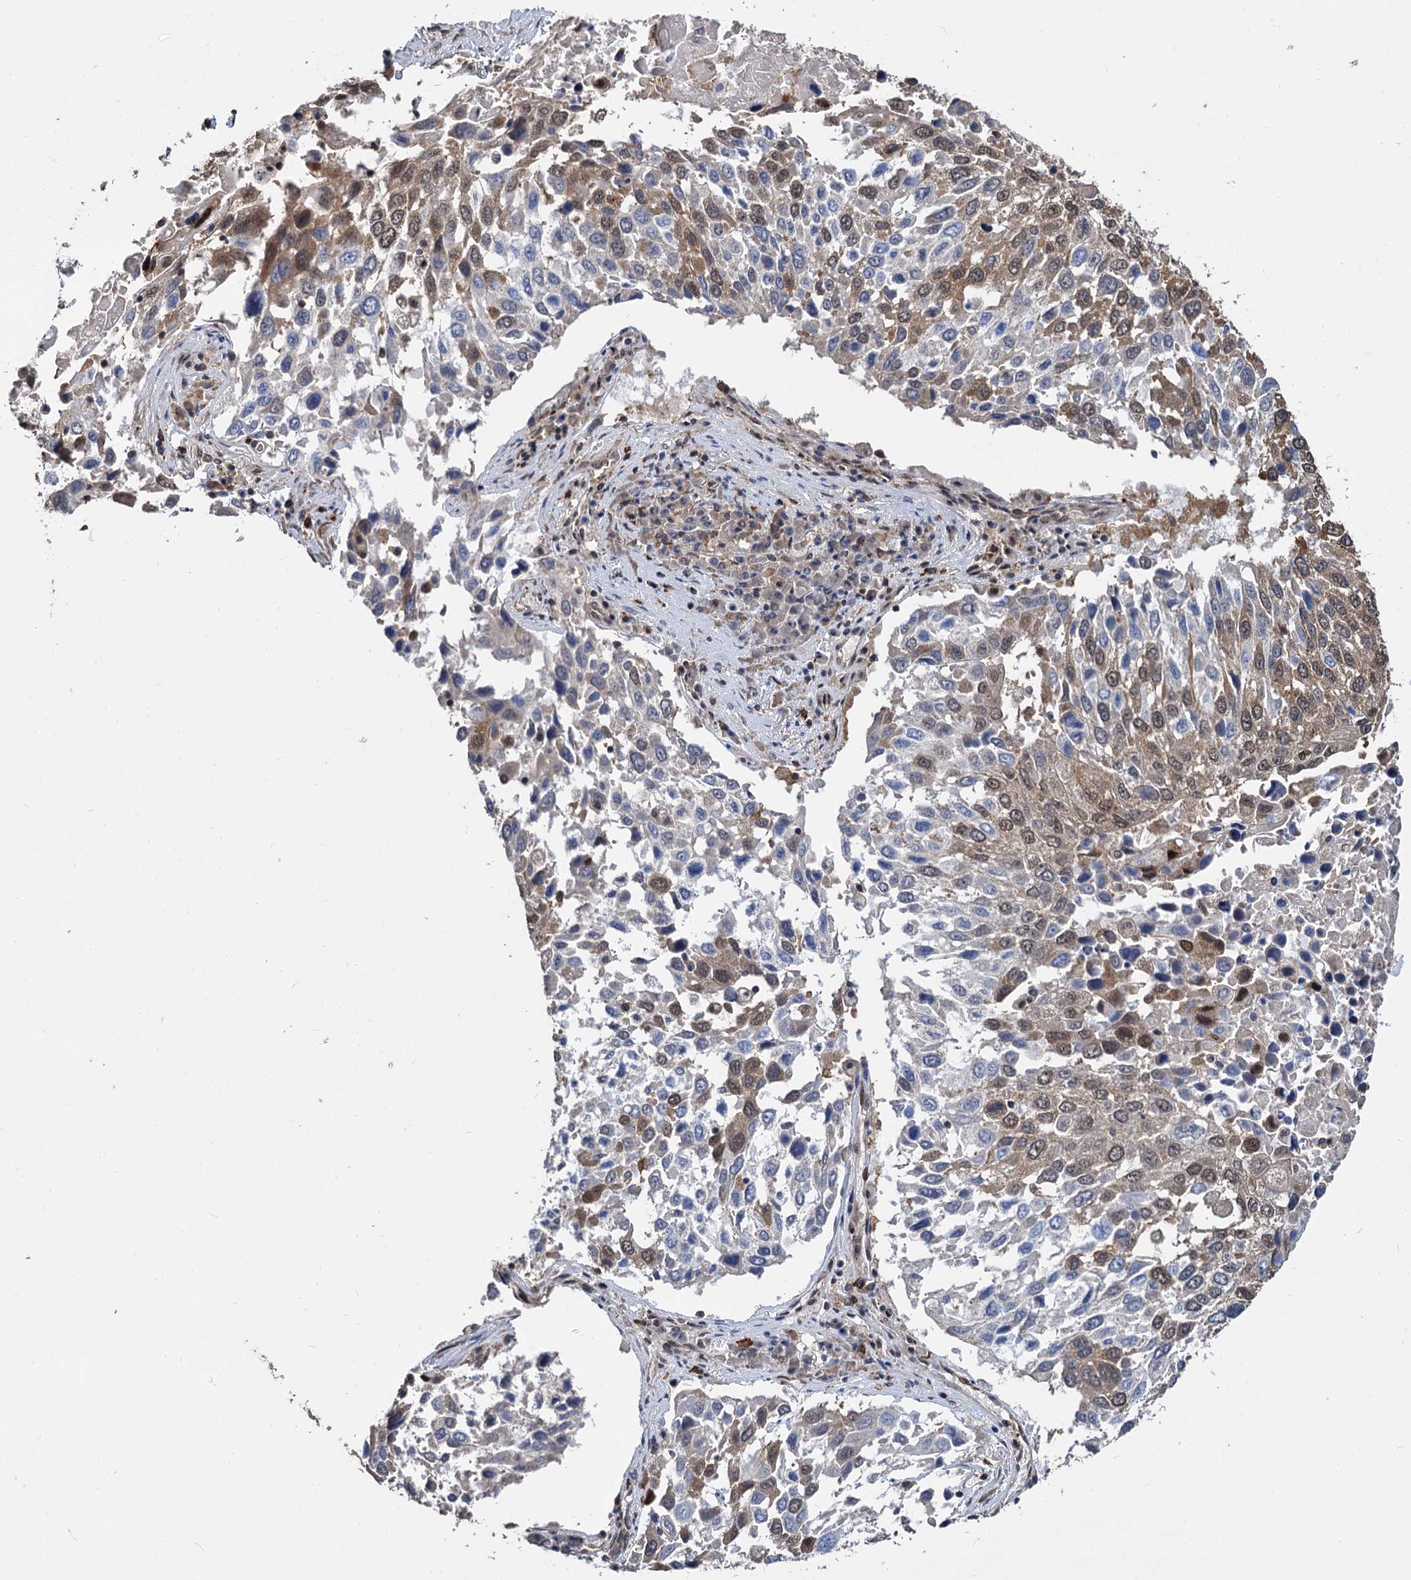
{"staining": {"intensity": "moderate", "quantity": "<25%", "location": "cytoplasmic/membranous,nuclear"}, "tissue": "lung cancer", "cell_type": "Tumor cells", "image_type": "cancer", "snomed": [{"axis": "morphology", "description": "Squamous cell carcinoma, NOS"}, {"axis": "topography", "description": "Lung"}], "caption": "This image exhibits immunohistochemistry (IHC) staining of squamous cell carcinoma (lung), with low moderate cytoplasmic/membranous and nuclear expression in about <25% of tumor cells.", "gene": "PSMD4", "patient": {"sex": "male", "age": 65}}